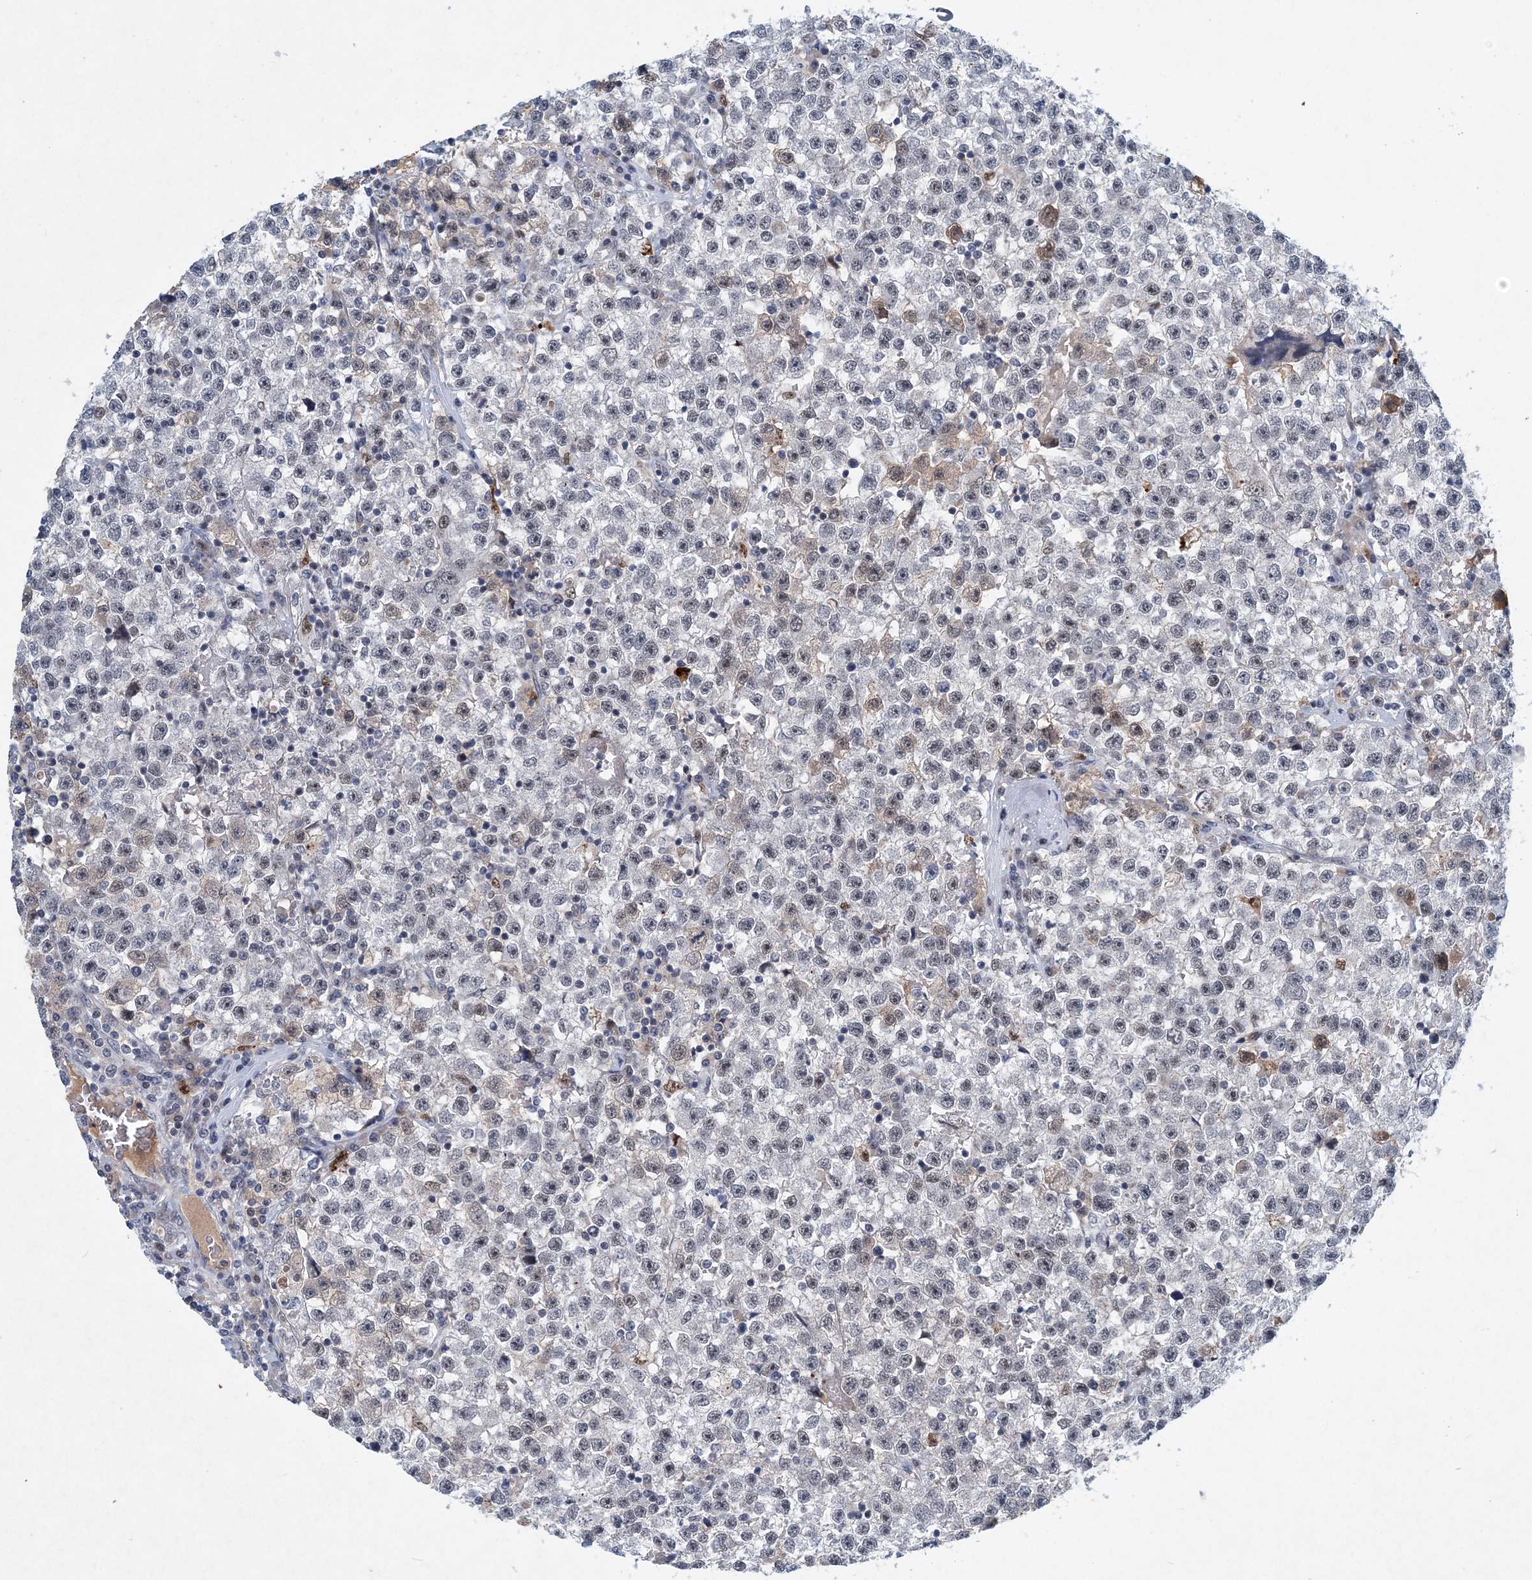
{"staining": {"intensity": "negative", "quantity": "none", "location": "none"}, "tissue": "testis cancer", "cell_type": "Tumor cells", "image_type": "cancer", "snomed": [{"axis": "morphology", "description": "Seminoma, NOS"}, {"axis": "topography", "description": "Testis"}], "caption": "Tumor cells show no significant protein staining in testis seminoma.", "gene": "KPNA4", "patient": {"sex": "male", "age": 22}}